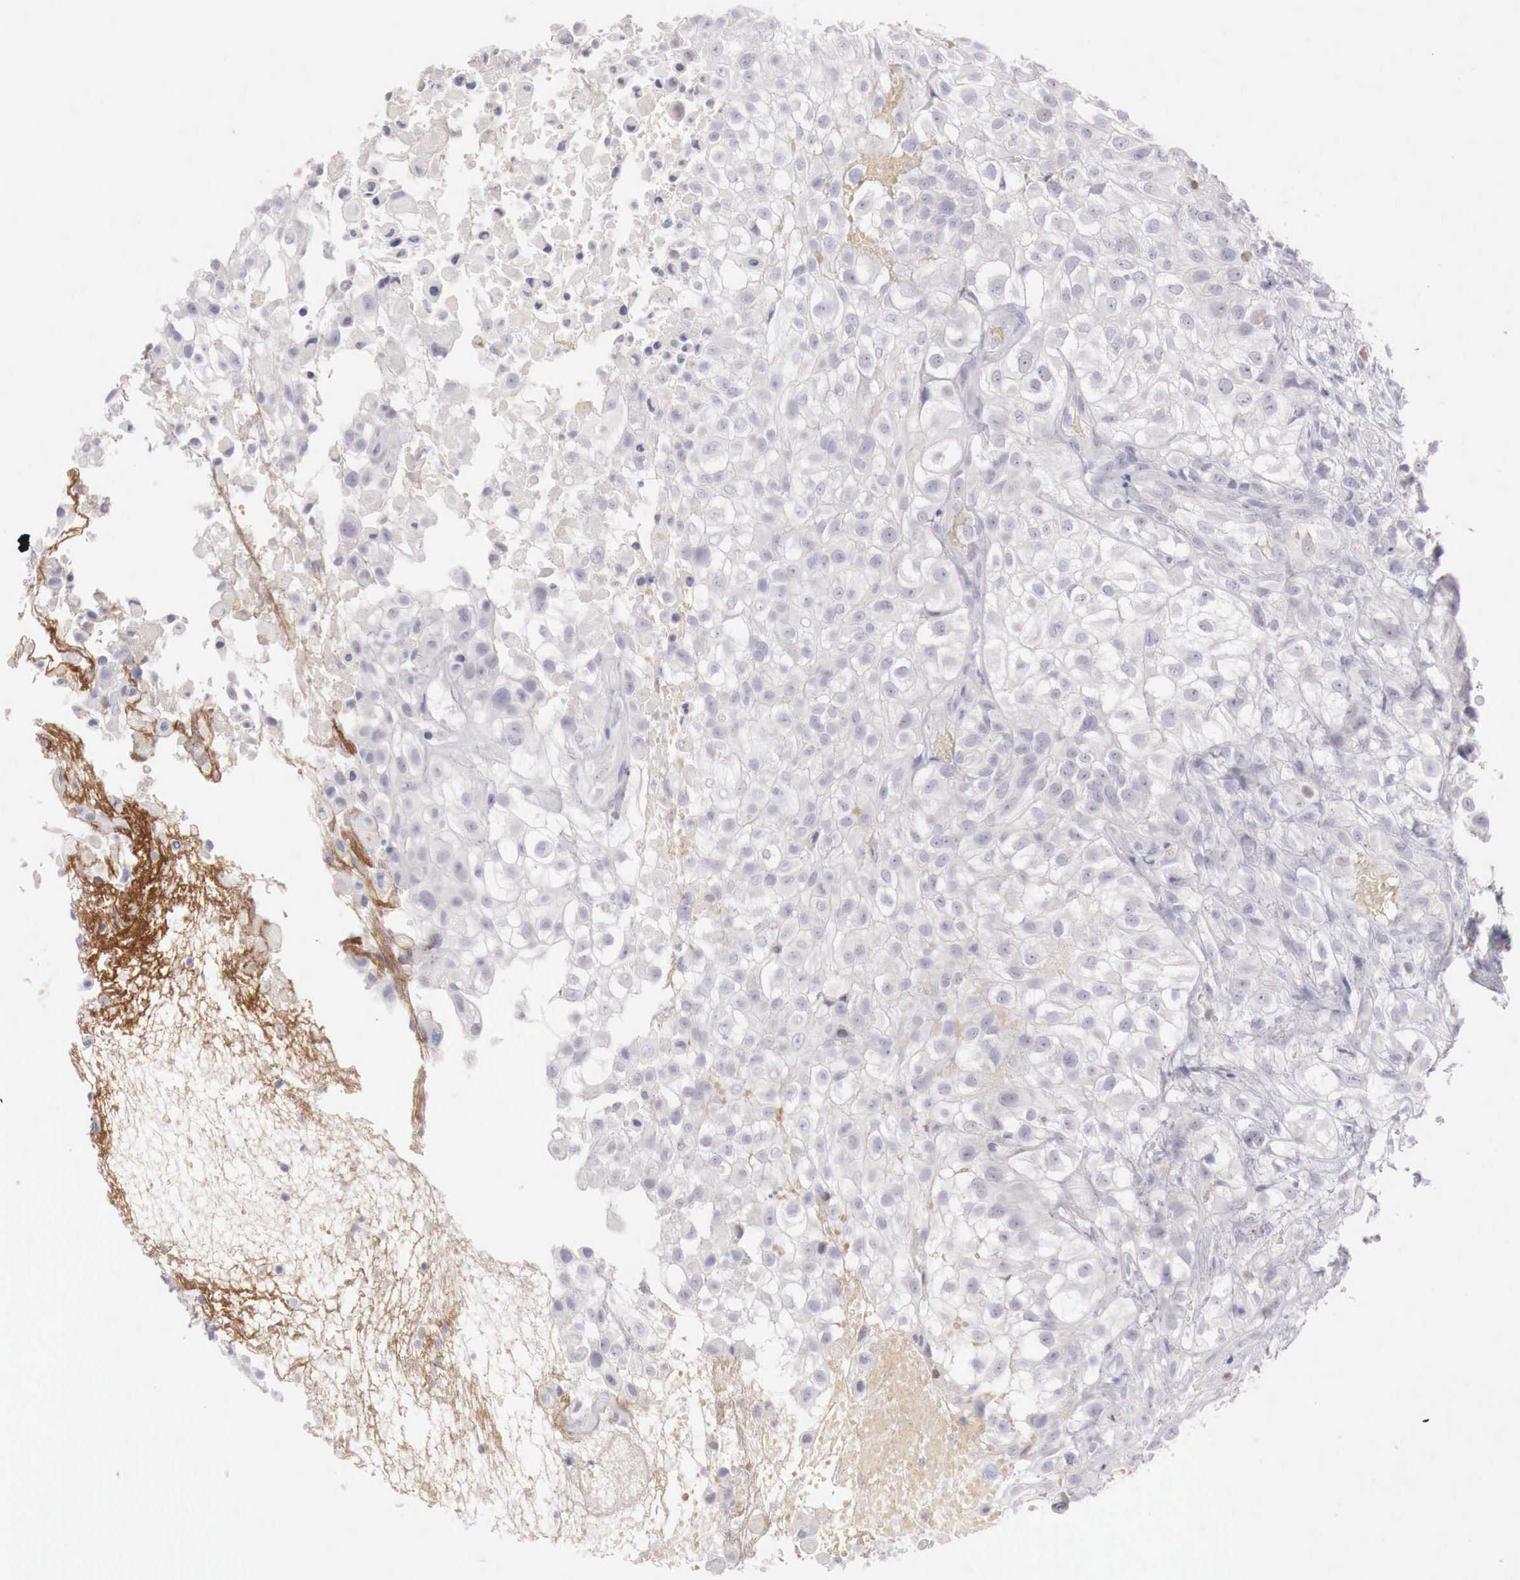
{"staining": {"intensity": "negative", "quantity": "none", "location": "none"}, "tissue": "urothelial cancer", "cell_type": "Tumor cells", "image_type": "cancer", "snomed": [{"axis": "morphology", "description": "Urothelial carcinoma, High grade"}, {"axis": "topography", "description": "Urinary bladder"}], "caption": "Immunohistochemistry micrograph of urothelial cancer stained for a protein (brown), which reveals no staining in tumor cells.", "gene": "GATA1", "patient": {"sex": "male", "age": 56}}